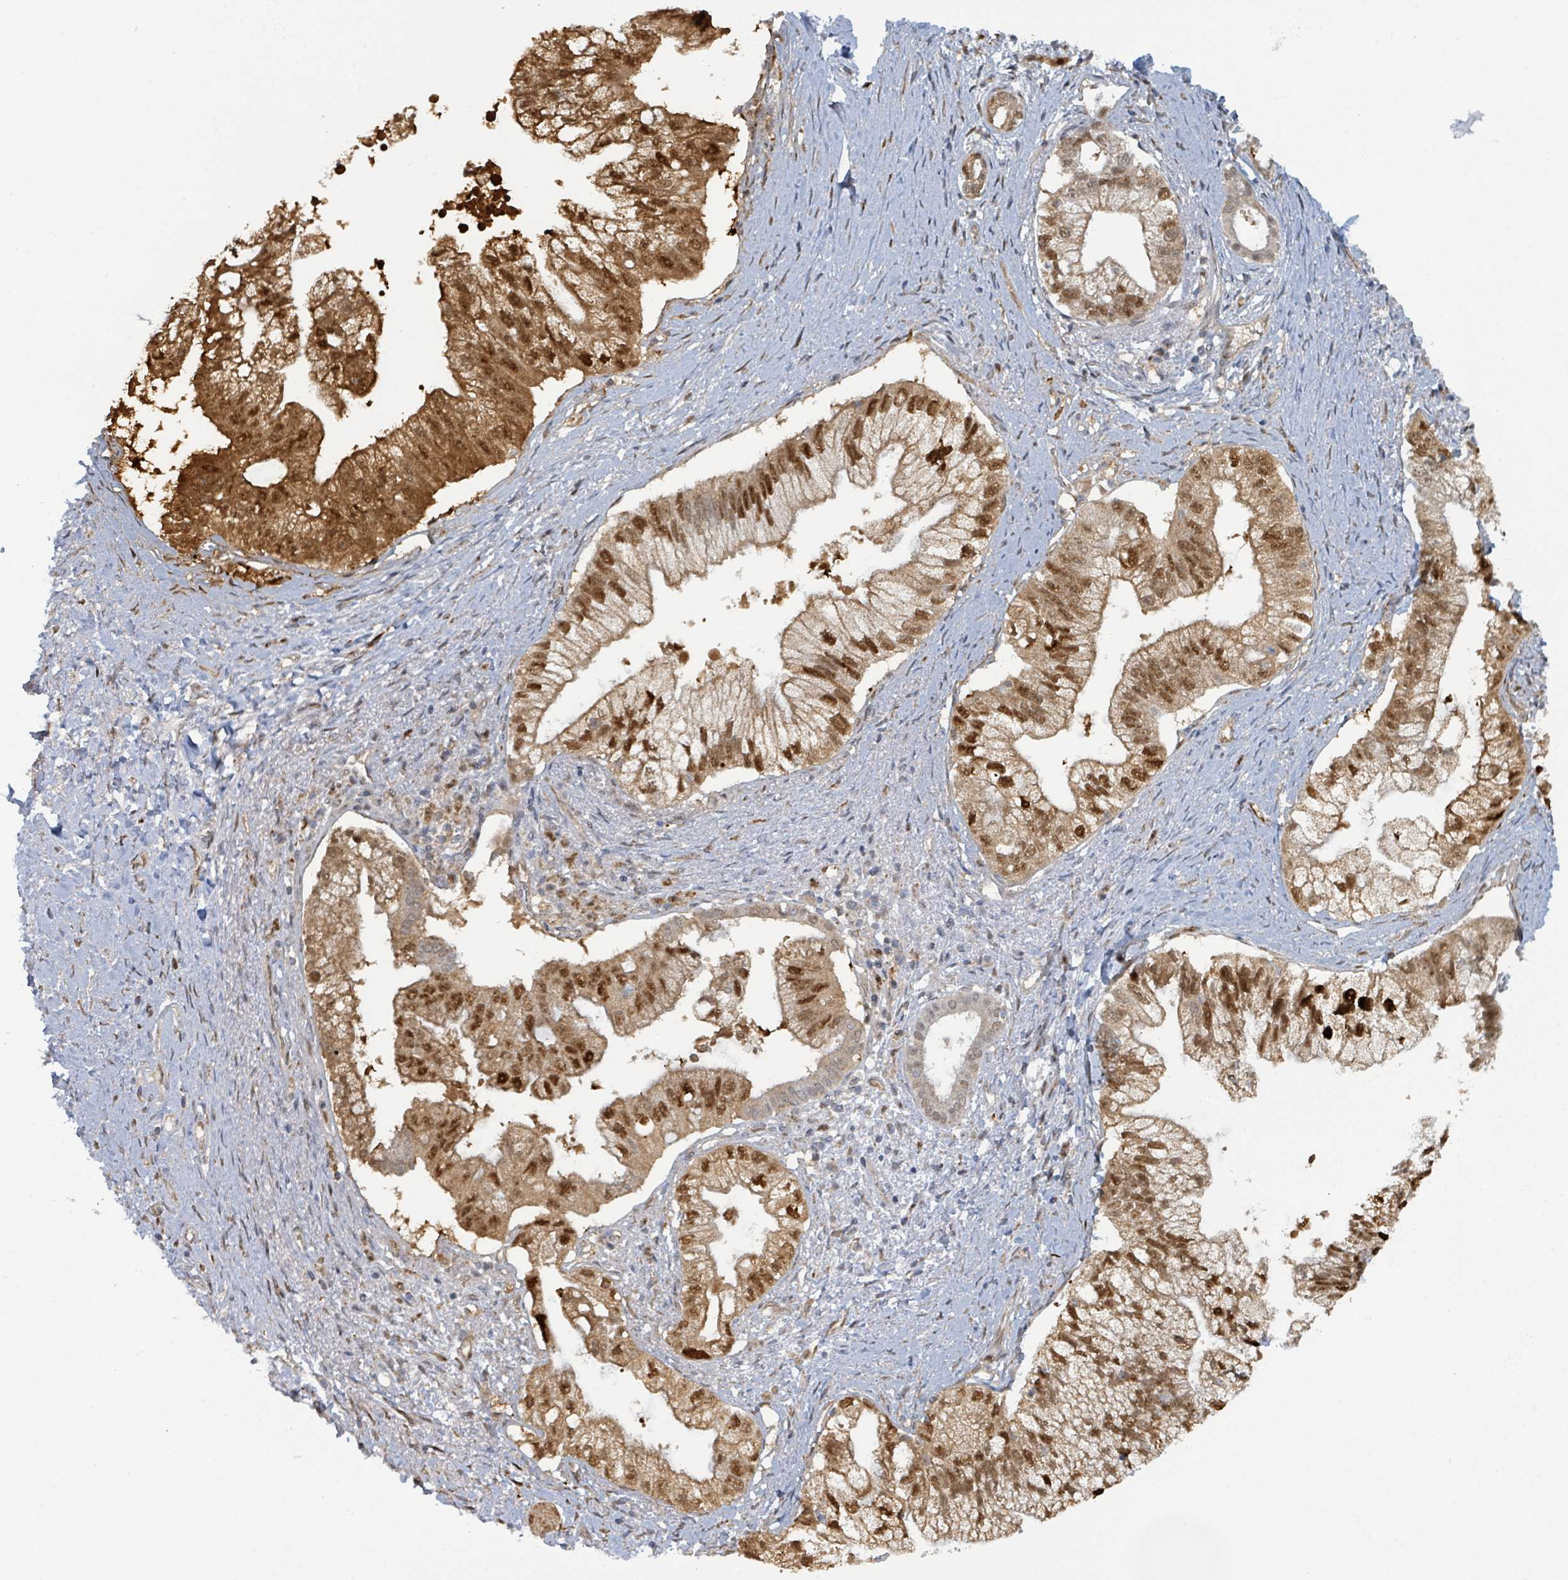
{"staining": {"intensity": "strong", "quantity": ">75%", "location": "cytoplasmic/membranous,nuclear"}, "tissue": "pancreatic cancer", "cell_type": "Tumor cells", "image_type": "cancer", "snomed": [{"axis": "morphology", "description": "Adenocarcinoma, NOS"}, {"axis": "topography", "description": "Pancreas"}], "caption": "Human pancreatic cancer (adenocarcinoma) stained with a protein marker shows strong staining in tumor cells.", "gene": "PSMB7", "patient": {"sex": "male", "age": 70}}